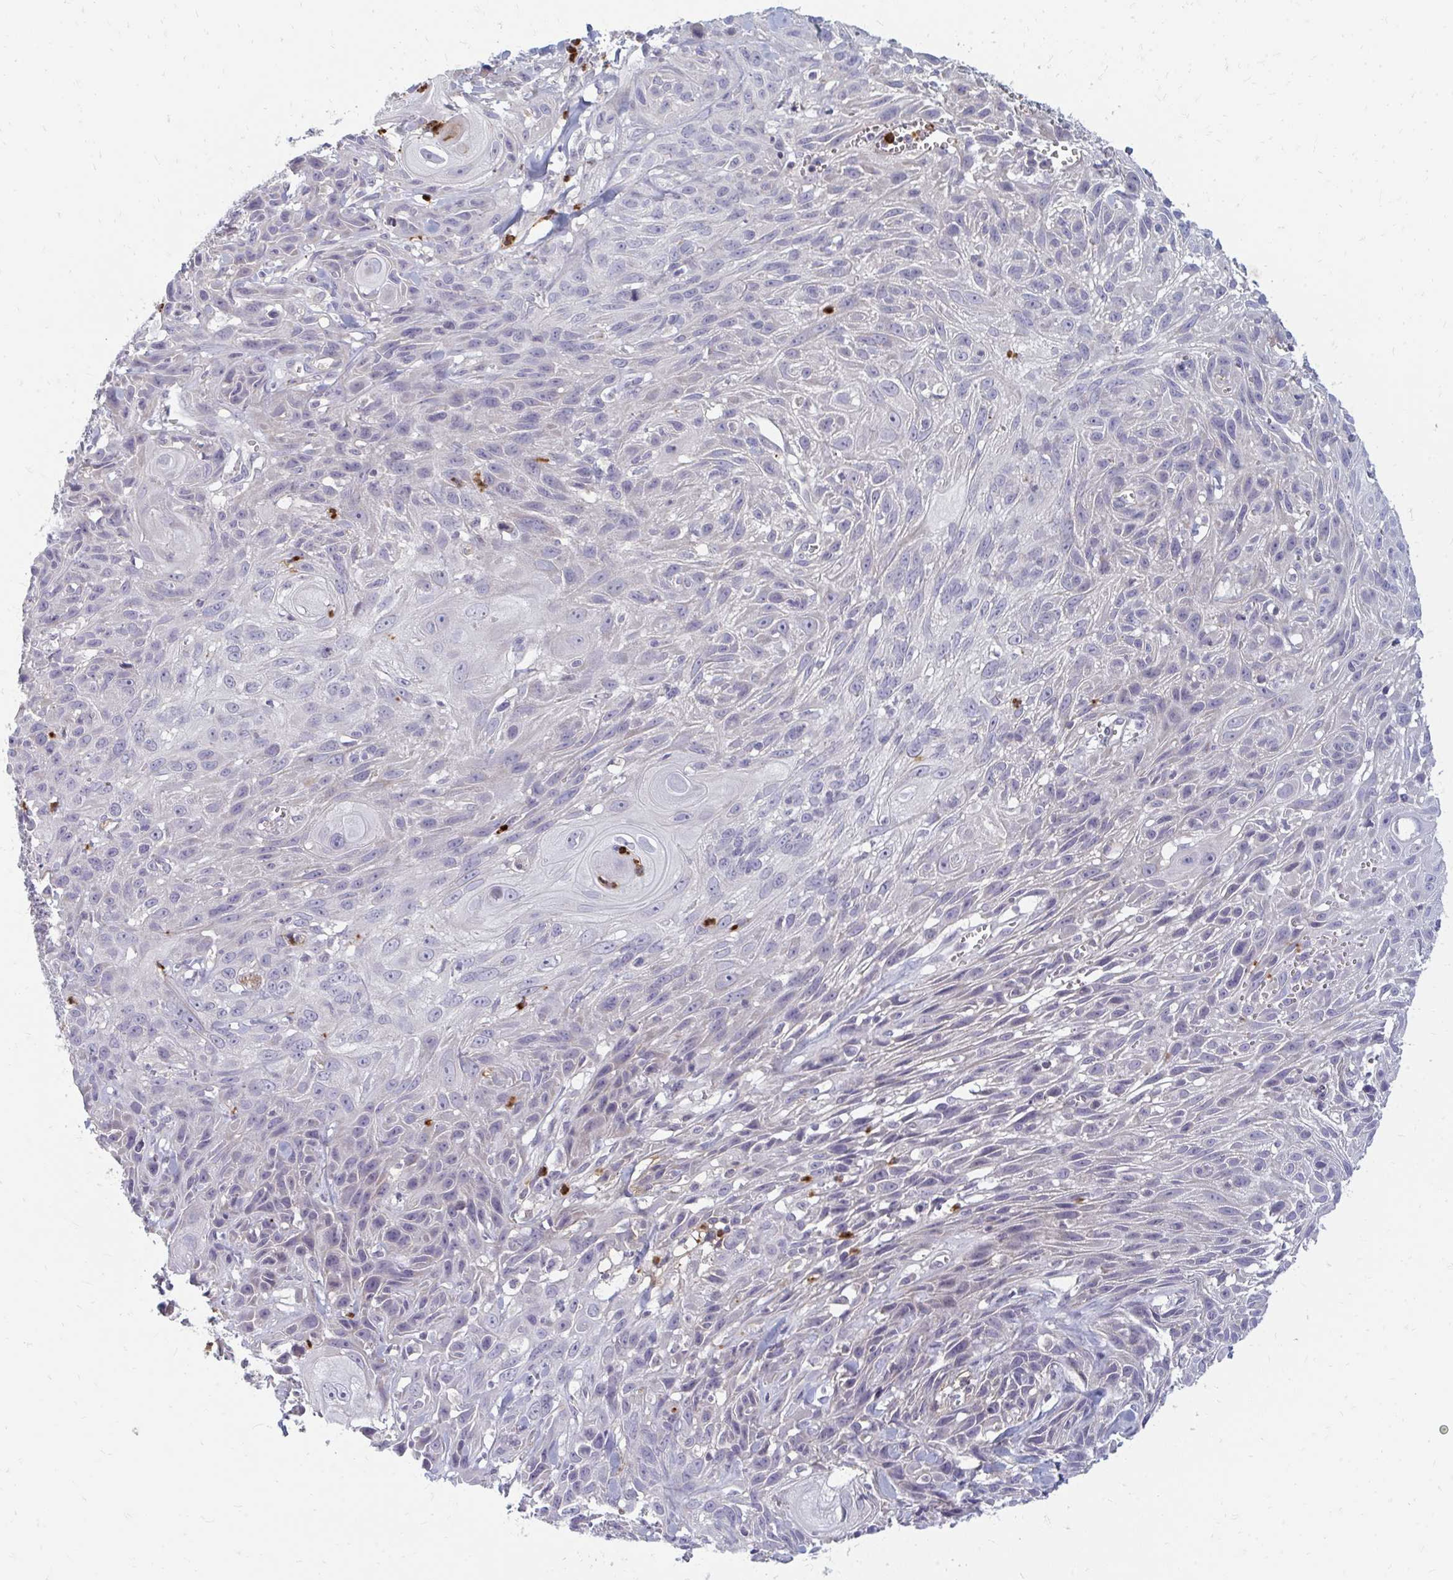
{"staining": {"intensity": "negative", "quantity": "none", "location": "none"}, "tissue": "skin cancer", "cell_type": "Tumor cells", "image_type": "cancer", "snomed": [{"axis": "morphology", "description": "Squamous cell carcinoma, NOS"}, {"axis": "topography", "description": "Skin"}, {"axis": "topography", "description": "Vulva"}], "caption": "DAB immunohistochemical staining of skin squamous cell carcinoma shows no significant staining in tumor cells.", "gene": "RAB33A", "patient": {"sex": "female", "age": 83}}